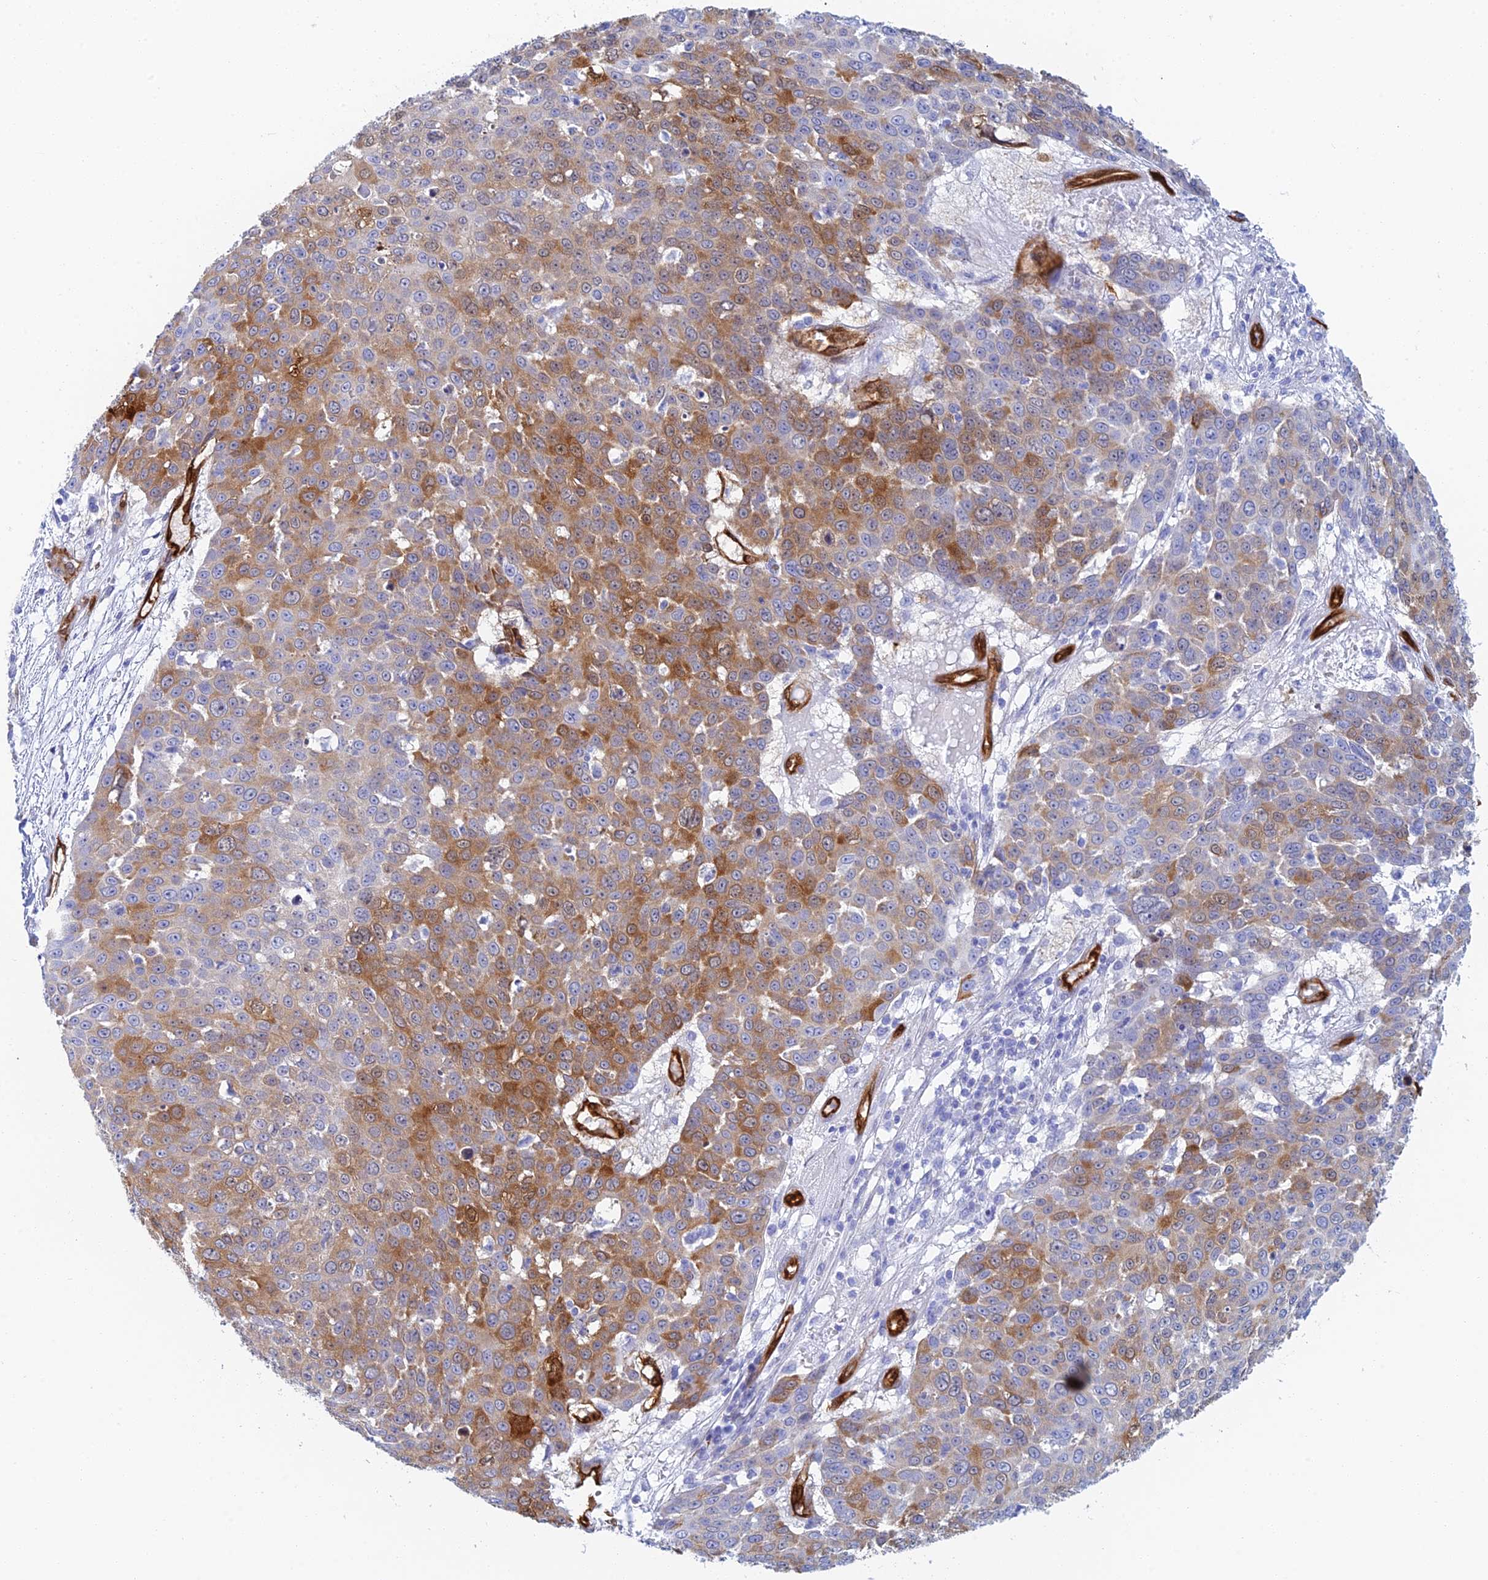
{"staining": {"intensity": "moderate", "quantity": "25%-75%", "location": "cytoplasmic/membranous"}, "tissue": "skin cancer", "cell_type": "Tumor cells", "image_type": "cancer", "snomed": [{"axis": "morphology", "description": "Squamous cell carcinoma, NOS"}, {"axis": "topography", "description": "Skin"}], "caption": "Protein staining displays moderate cytoplasmic/membranous positivity in approximately 25%-75% of tumor cells in squamous cell carcinoma (skin). The staining is performed using DAB brown chromogen to label protein expression. The nuclei are counter-stained blue using hematoxylin.", "gene": "CRIP2", "patient": {"sex": "male", "age": 71}}